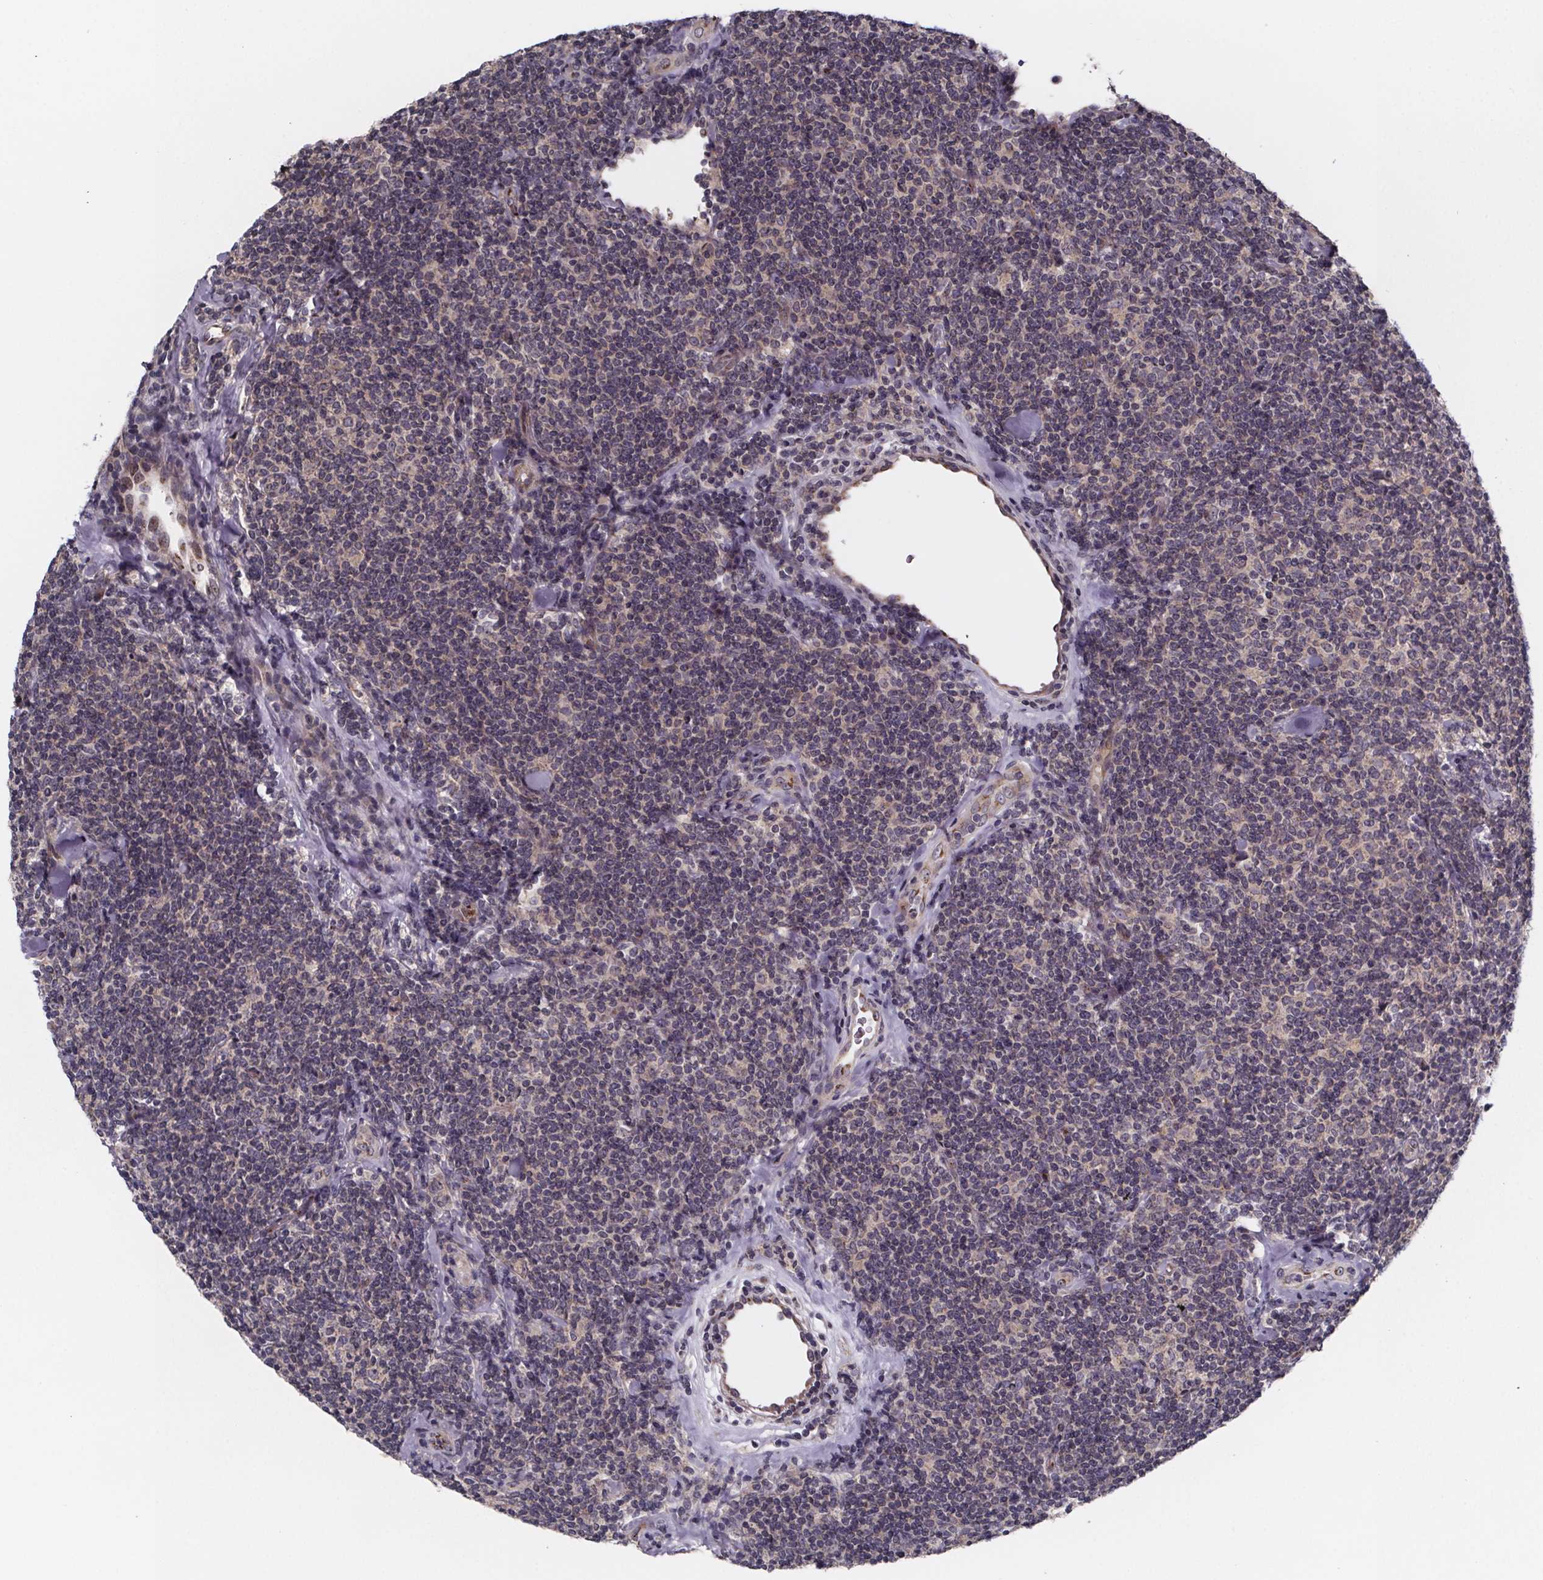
{"staining": {"intensity": "negative", "quantity": "none", "location": "none"}, "tissue": "lymphoma", "cell_type": "Tumor cells", "image_type": "cancer", "snomed": [{"axis": "morphology", "description": "Malignant lymphoma, non-Hodgkin's type, Low grade"}, {"axis": "topography", "description": "Lymph node"}], "caption": "The immunohistochemistry (IHC) micrograph has no significant expression in tumor cells of lymphoma tissue. Nuclei are stained in blue.", "gene": "NDST1", "patient": {"sex": "female", "age": 56}}